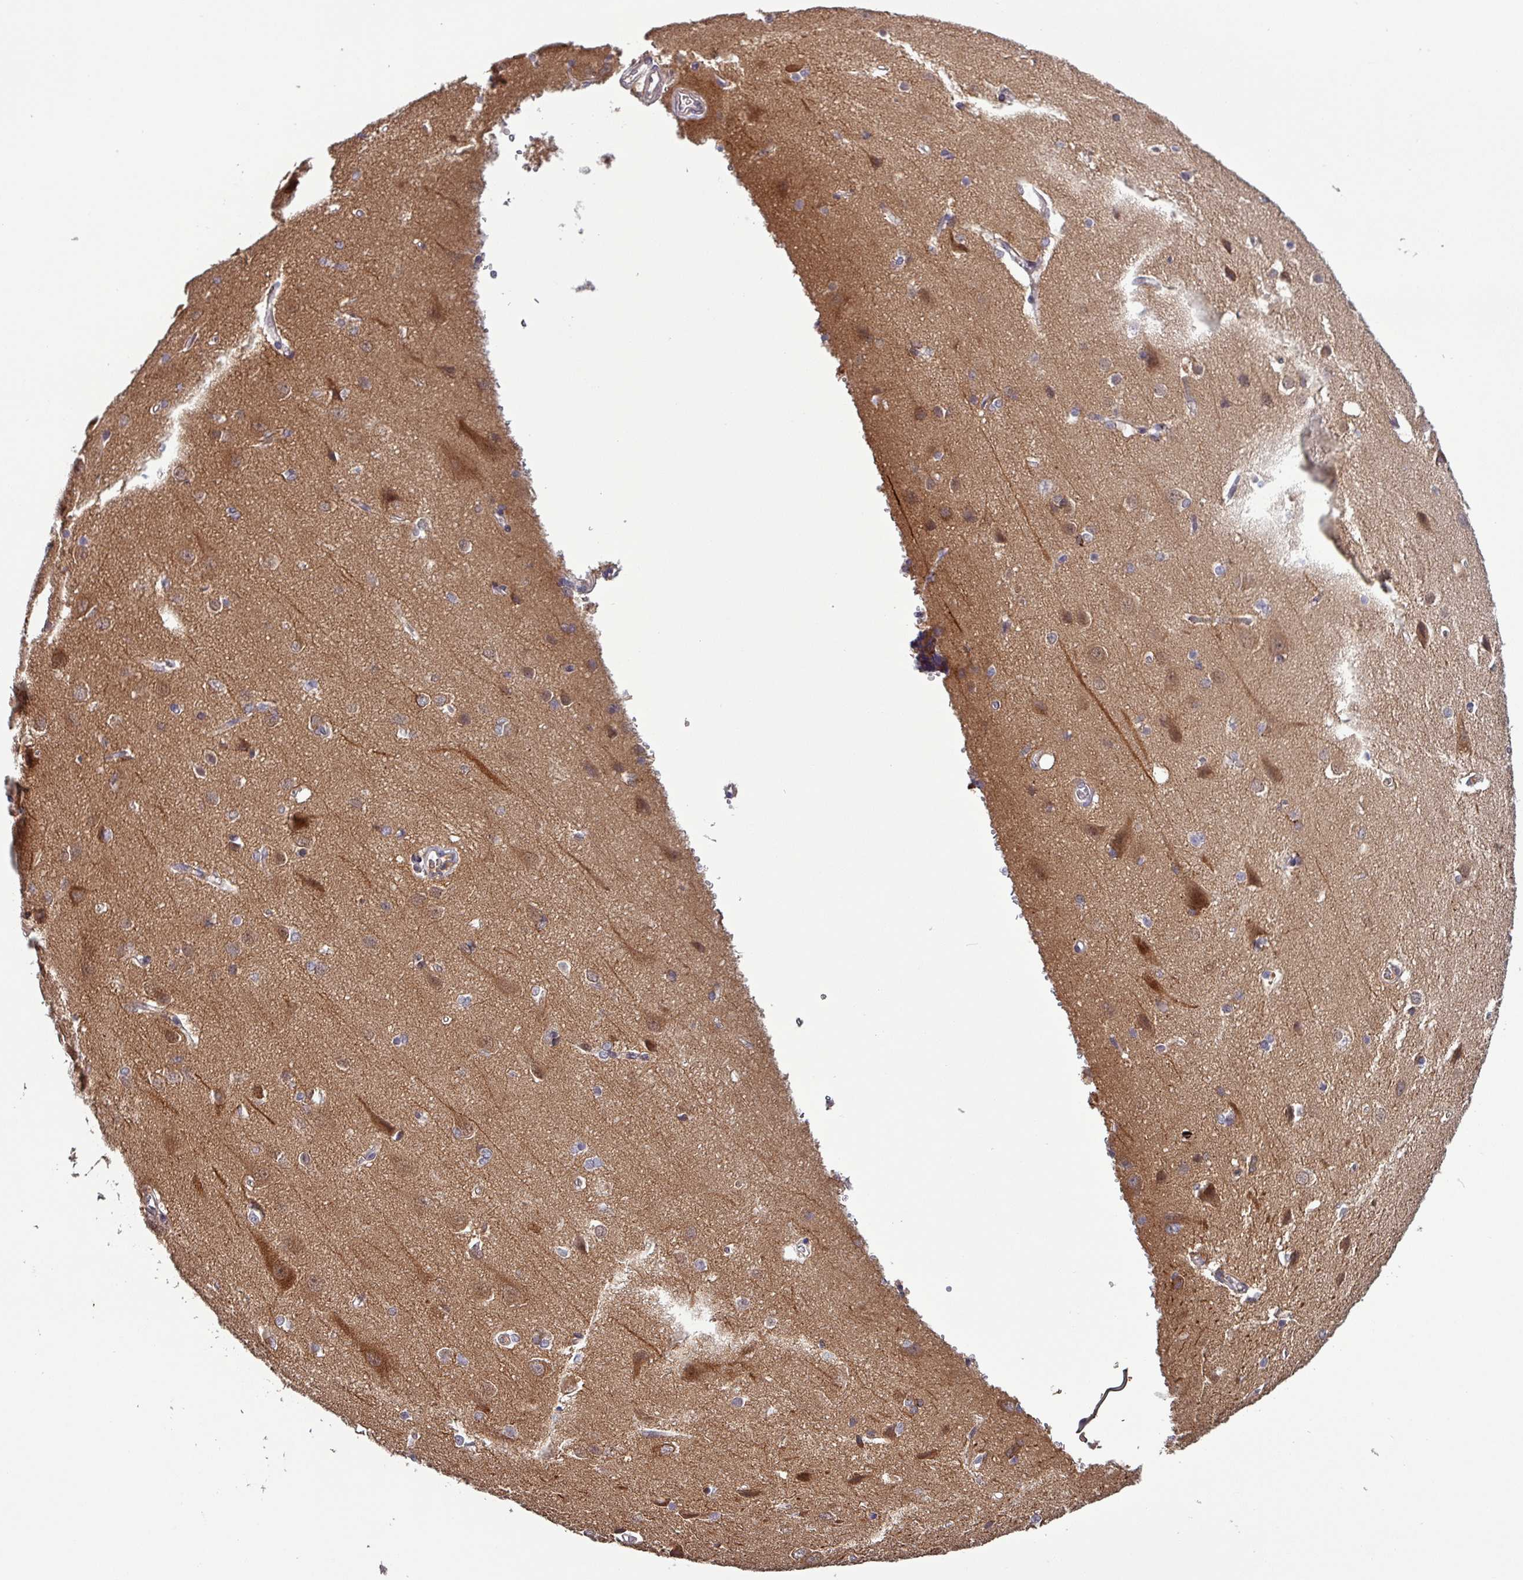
{"staining": {"intensity": "weak", "quantity": "25%-75%", "location": "cytoplasmic/membranous"}, "tissue": "cerebral cortex", "cell_type": "Endothelial cells", "image_type": "normal", "snomed": [{"axis": "morphology", "description": "Normal tissue, NOS"}, {"axis": "topography", "description": "Cerebral cortex"}], "caption": "Immunohistochemical staining of normal human cerebral cortex displays weak cytoplasmic/membranous protein expression in approximately 25%-75% of endothelial cells. The staining is performed using DAB brown chromogen to label protein expression. The nuclei are counter-stained blue using hematoxylin.", "gene": "PUS1", "patient": {"sex": "male", "age": 37}}